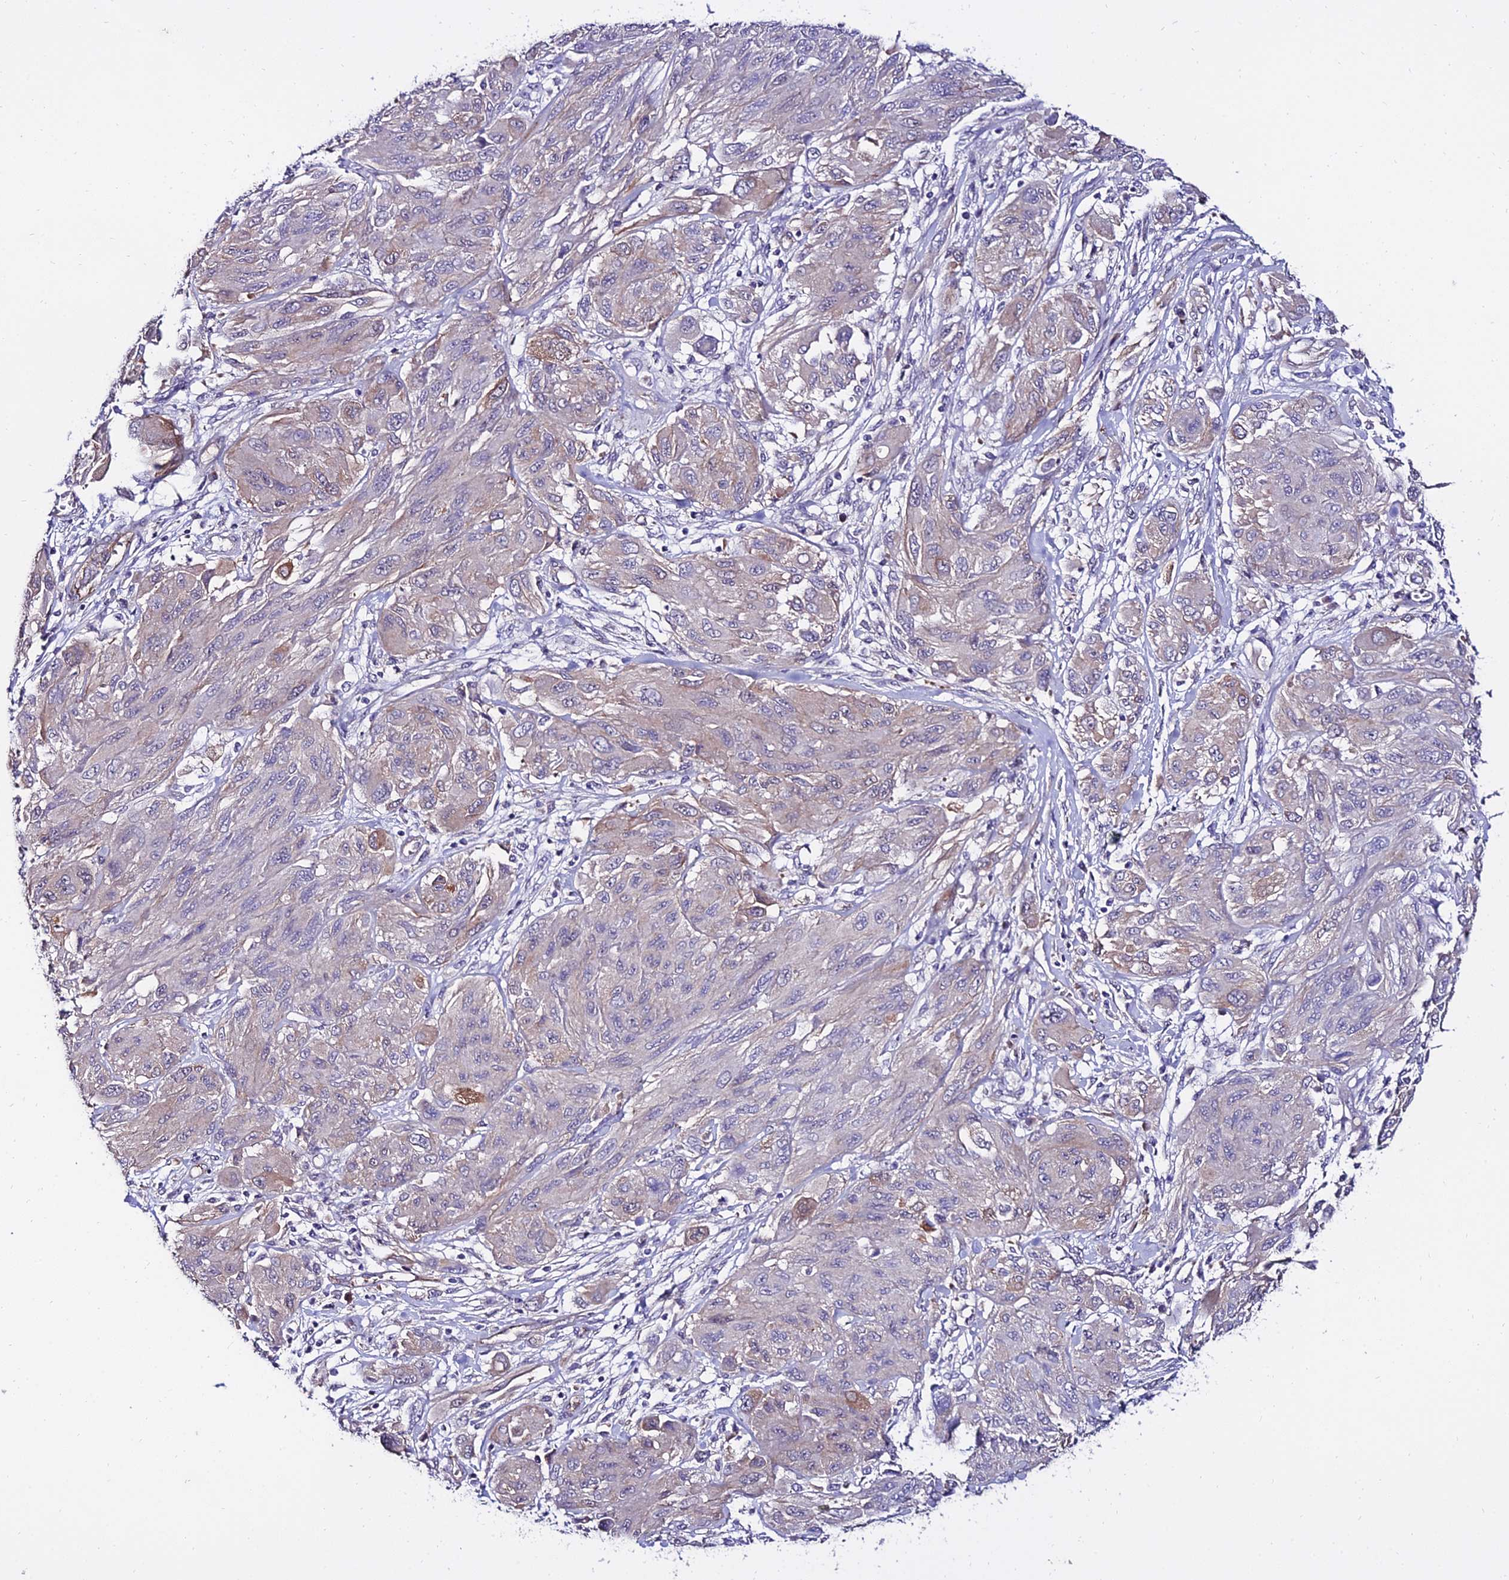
{"staining": {"intensity": "weak", "quantity": "<25%", "location": "cytoplasmic/membranous"}, "tissue": "melanoma", "cell_type": "Tumor cells", "image_type": "cancer", "snomed": [{"axis": "morphology", "description": "Malignant melanoma, NOS"}, {"axis": "topography", "description": "Skin"}], "caption": "This is a photomicrograph of IHC staining of melanoma, which shows no expression in tumor cells.", "gene": "ALDH3B2", "patient": {"sex": "female", "age": 91}}